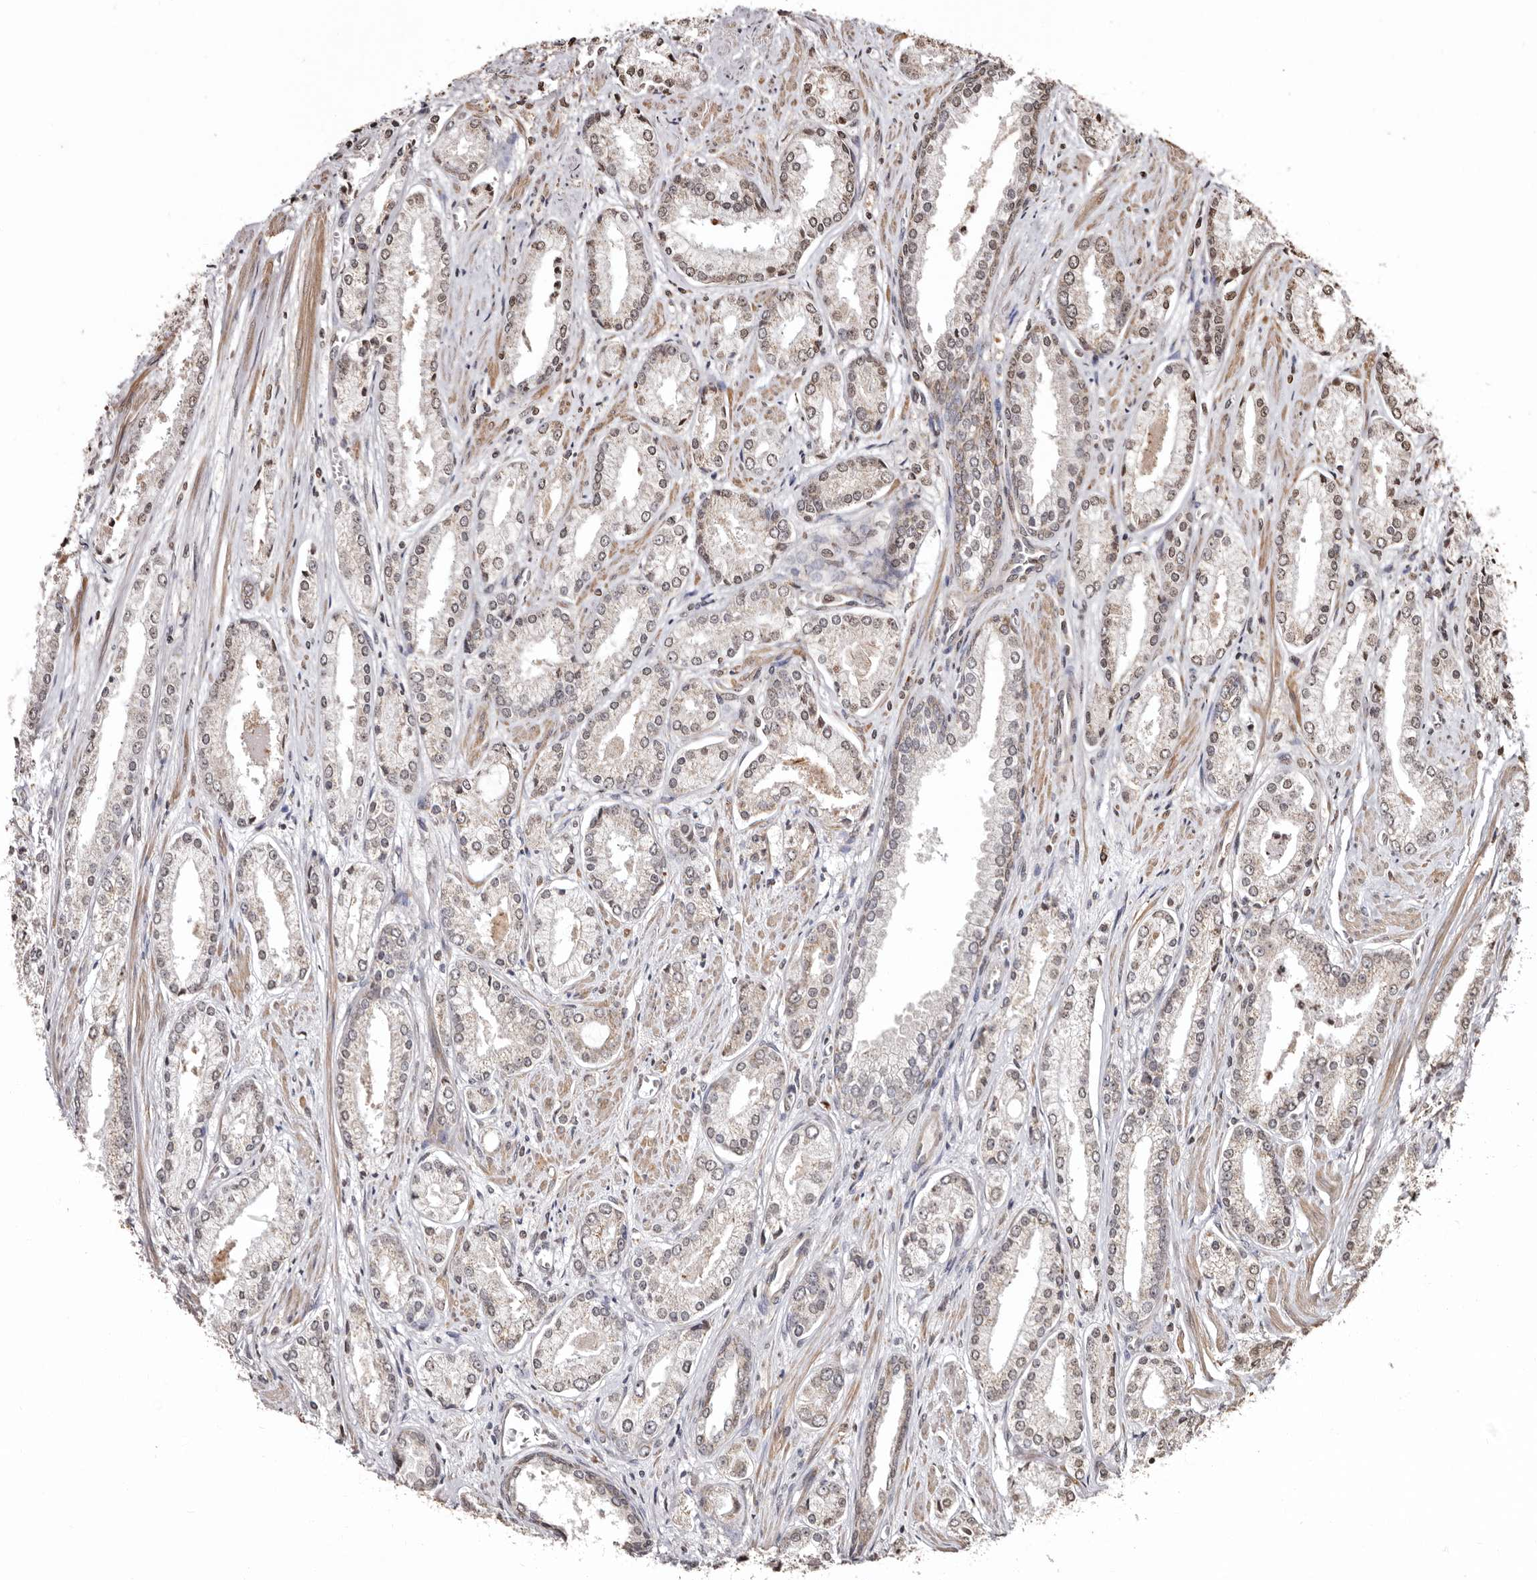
{"staining": {"intensity": "weak", "quantity": "<25%", "location": "cytoplasmic/membranous,nuclear"}, "tissue": "prostate cancer", "cell_type": "Tumor cells", "image_type": "cancer", "snomed": [{"axis": "morphology", "description": "Adenocarcinoma, Low grade"}, {"axis": "topography", "description": "Prostate"}], "caption": "IHC photomicrograph of neoplastic tissue: adenocarcinoma (low-grade) (prostate) stained with DAB reveals no significant protein staining in tumor cells. (DAB (3,3'-diaminobenzidine) IHC with hematoxylin counter stain).", "gene": "CCDC190", "patient": {"sex": "male", "age": 54}}